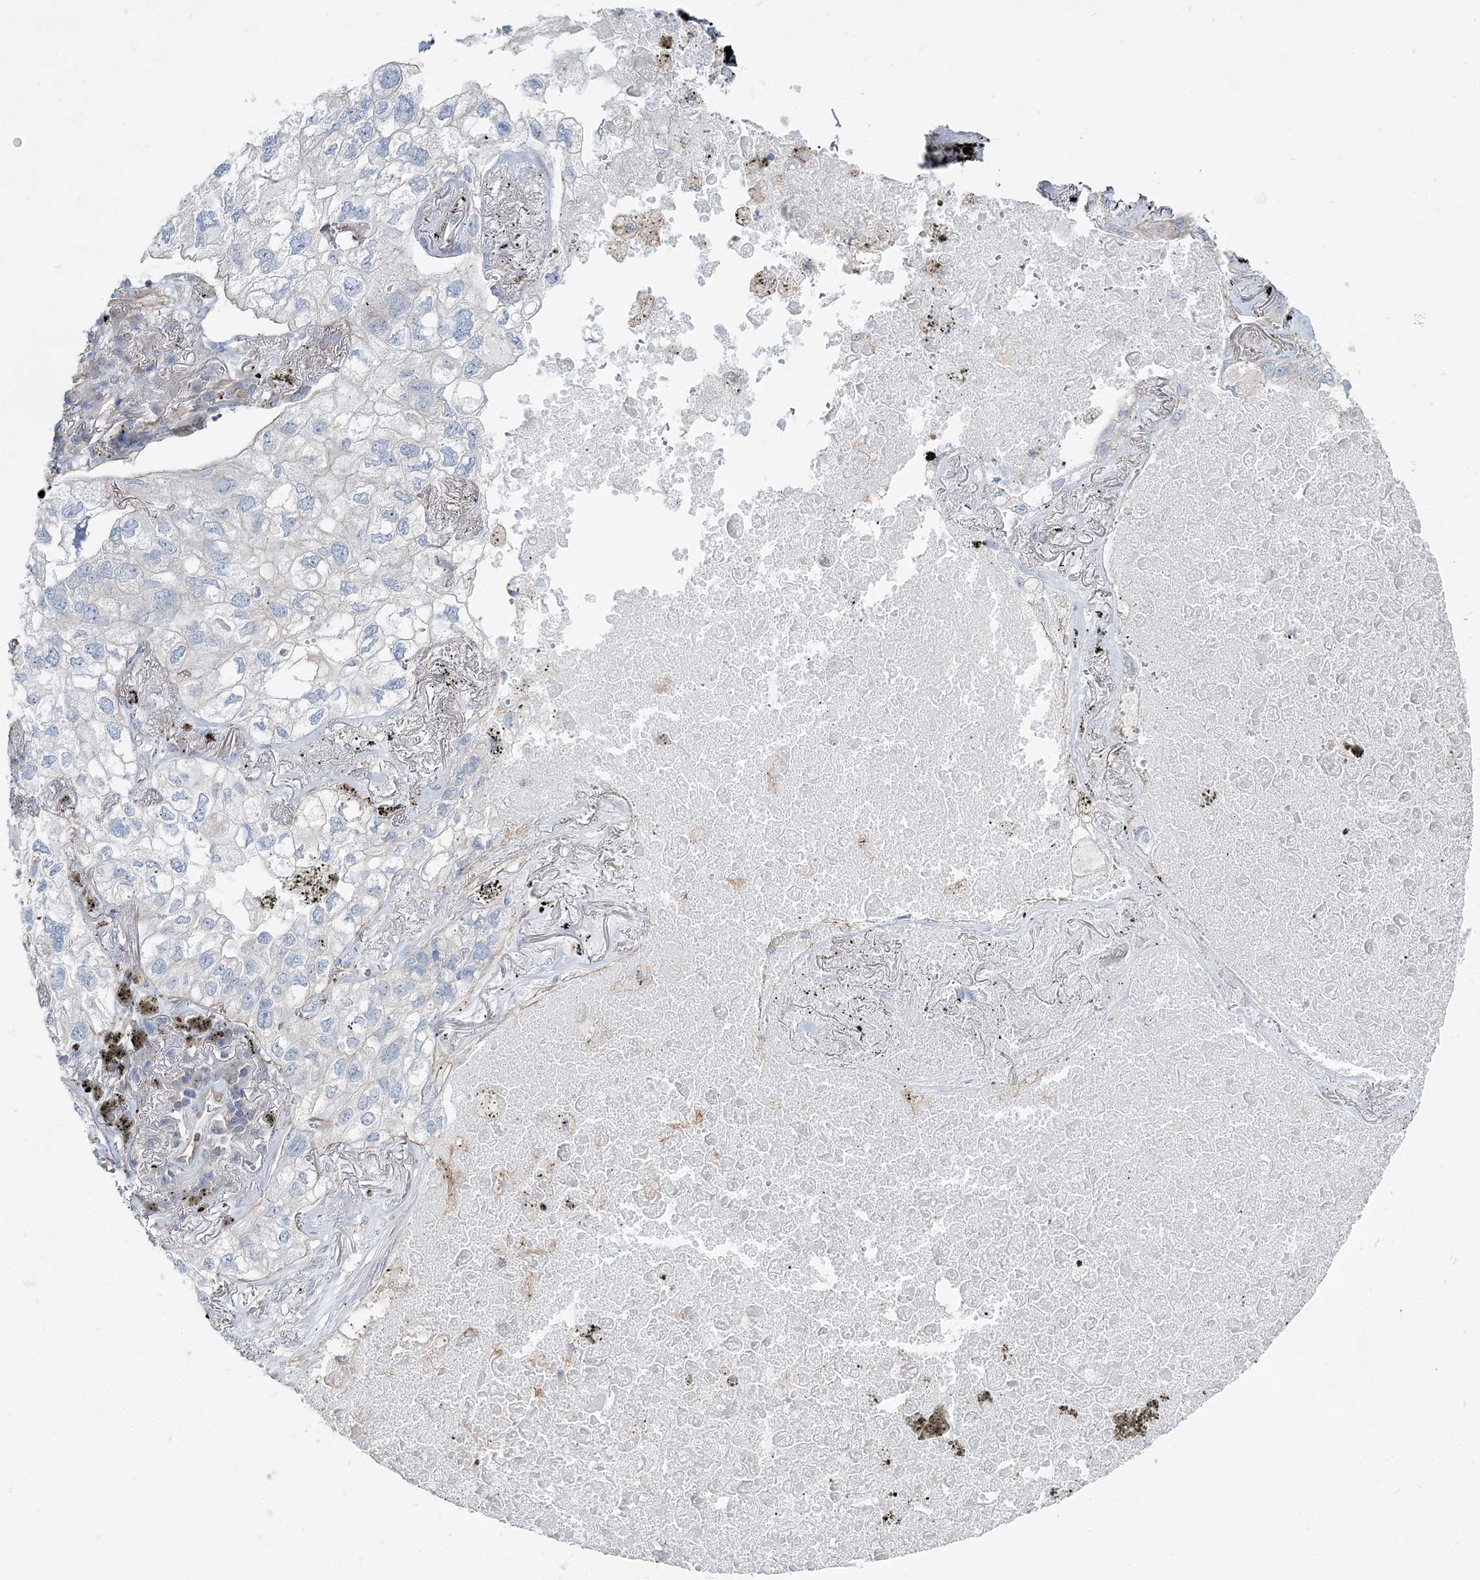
{"staining": {"intensity": "negative", "quantity": "none", "location": "none"}, "tissue": "lung cancer", "cell_type": "Tumor cells", "image_type": "cancer", "snomed": [{"axis": "morphology", "description": "Adenocarcinoma, NOS"}, {"axis": "topography", "description": "Lung"}], "caption": "Tumor cells show no significant protein positivity in lung cancer (adenocarcinoma).", "gene": "CUEDC2", "patient": {"sex": "male", "age": 65}}